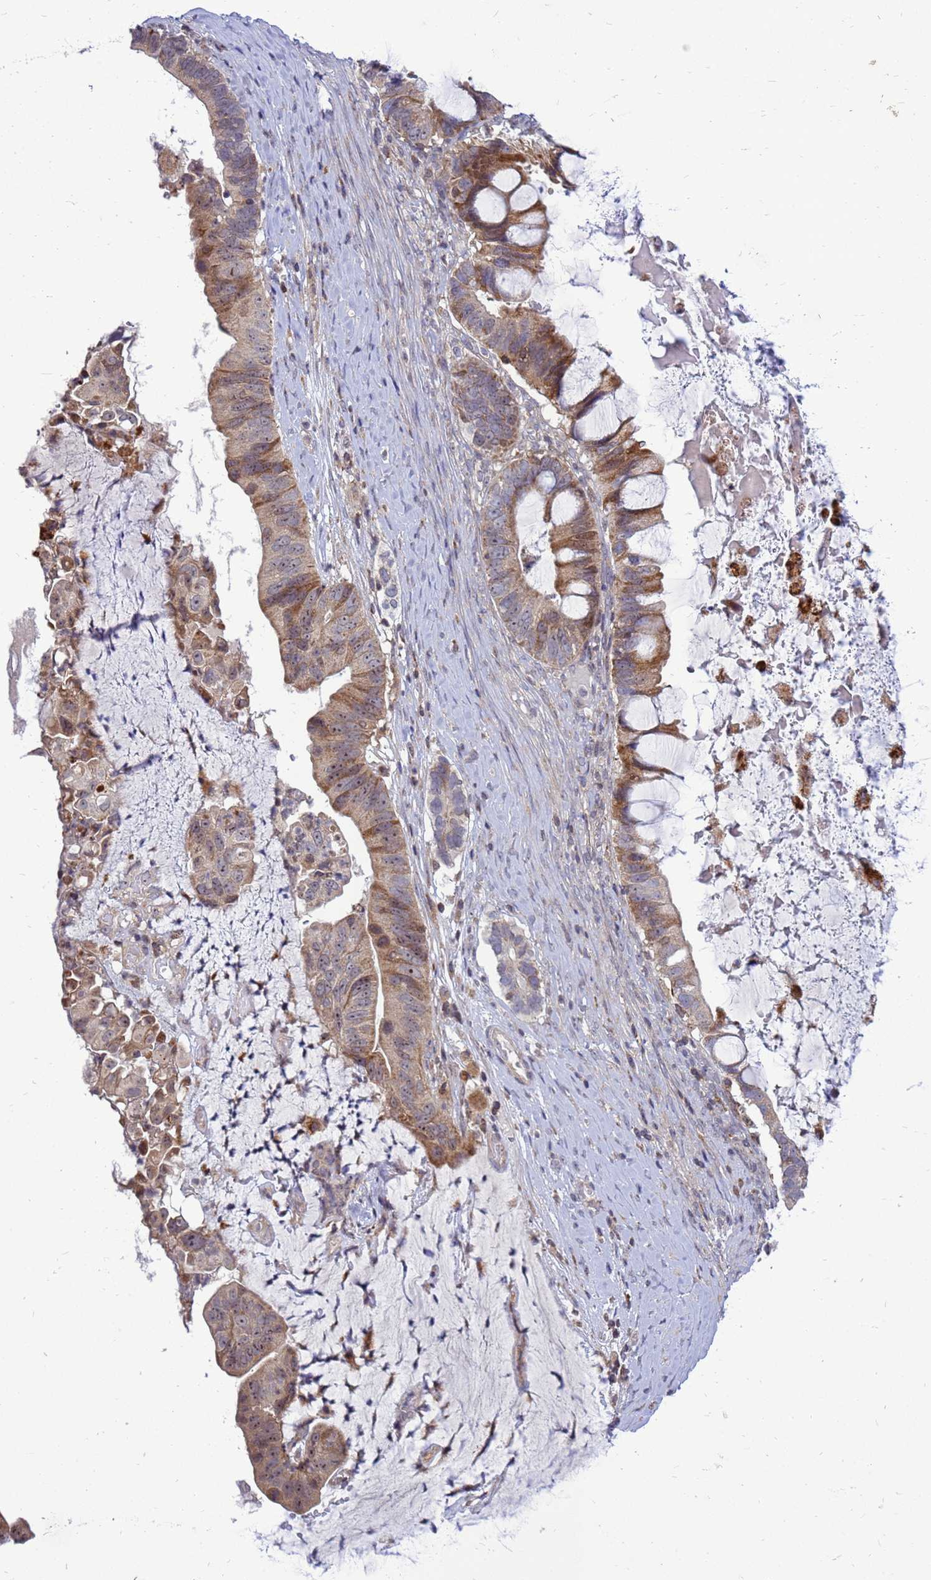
{"staining": {"intensity": "moderate", "quantity": ">75%", "location": "cytoplasmic/membranous"}, "tissue": "ovarian cancer", "cell_type": "Tumor cells", "image_type": "cancer", "snomed": [{"axis": "morphology", "description": "Cystadenocarcinoma, mucinous, NOS"}, {"axis": "topography", "description": "Ovary"}], "caption": "Moderate cytoplasmic/membranous protein staining is present in about >75% of tumor cells in ovarian cancer (mucinous cystadenocarcinoma).", "gene": "C12orf43", "patient": {"sex": "female", "age": 61}}